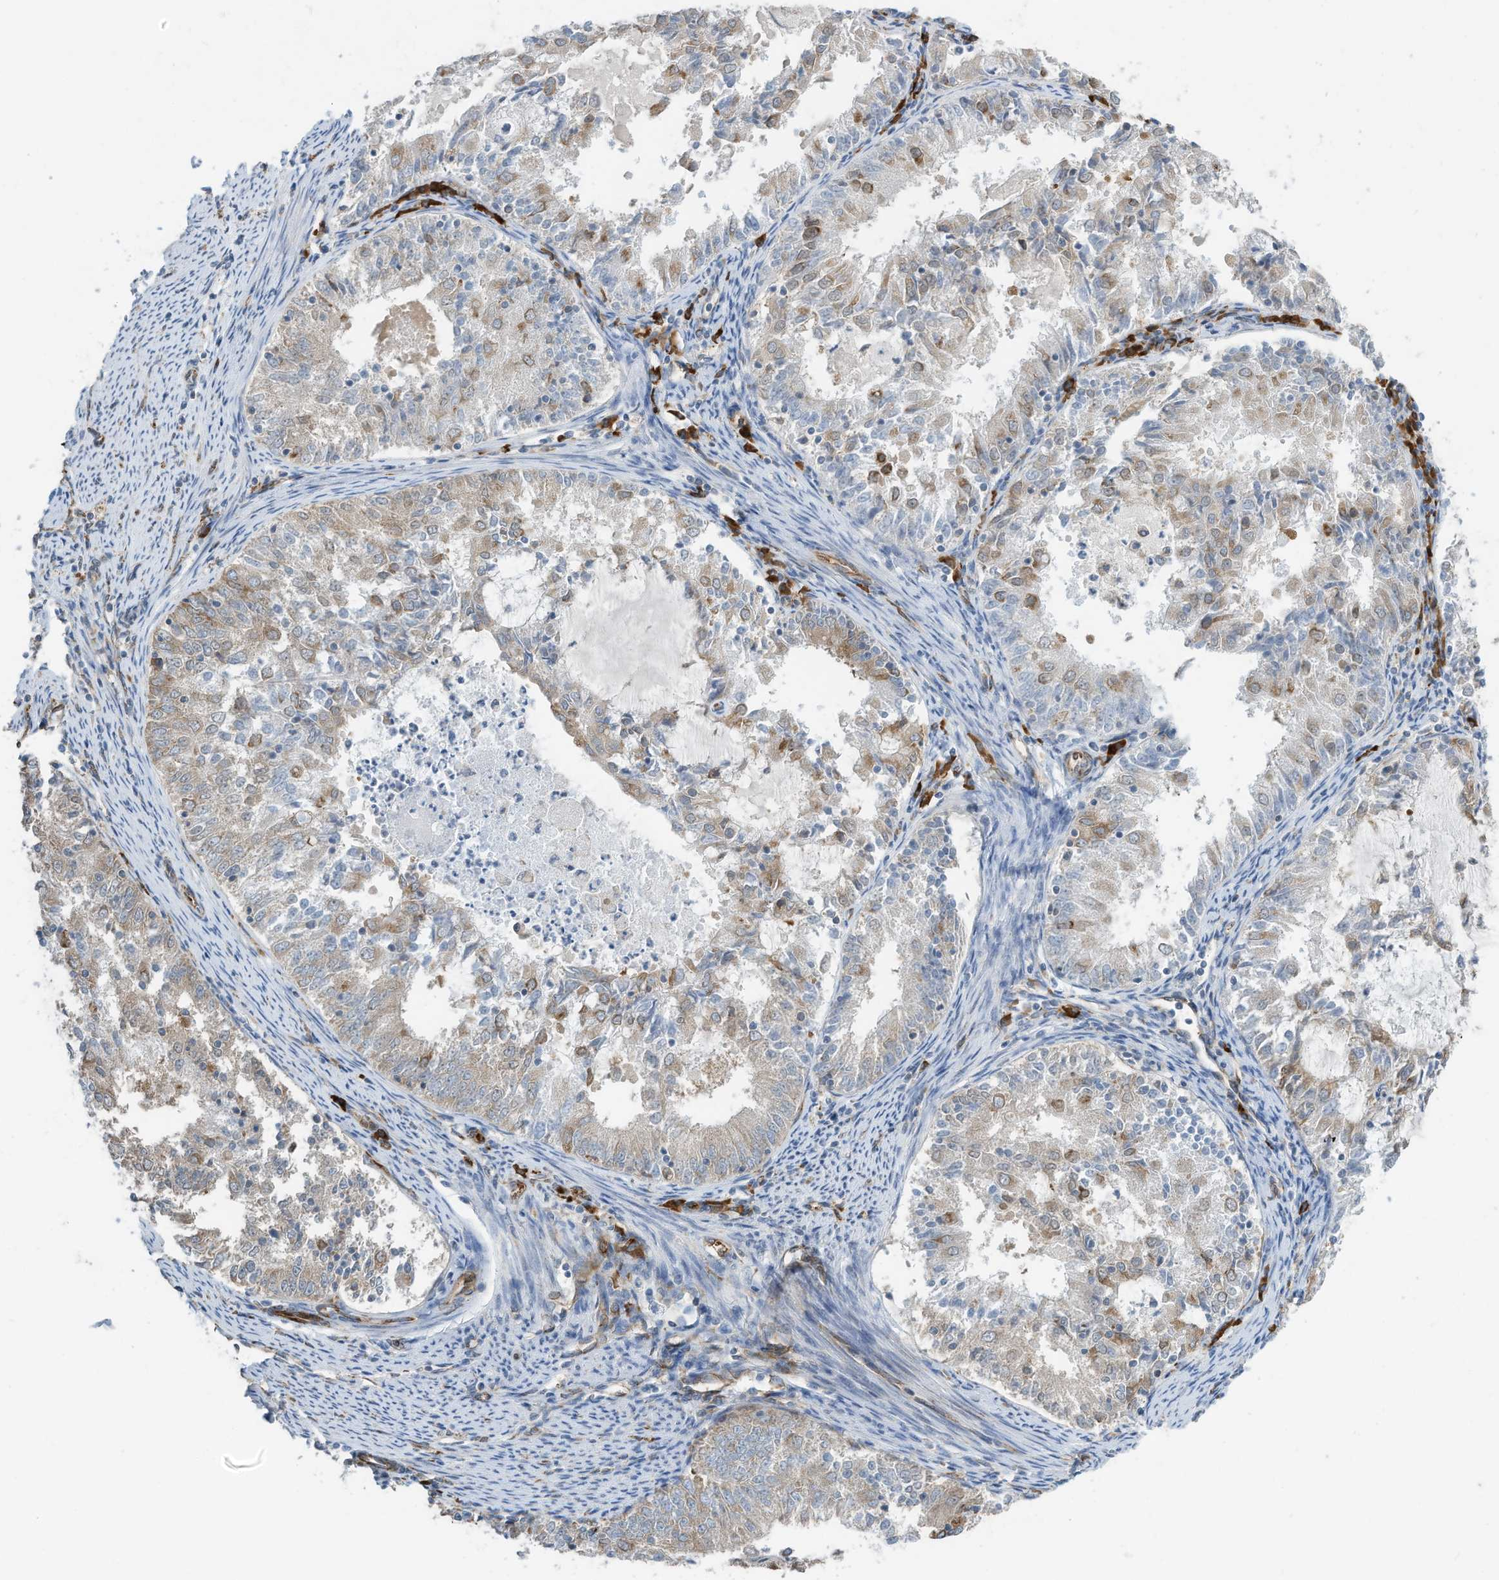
{"staining": {"intensity": "weak", "quantity": "<25%", "location": "cytoplasmic/membranous"}, "tissue": "endometrial cancer", "cell_type": "Tumor cells", "image_type": "cancer", "snomed": [{"axis": "morphology", "description": "Adenocarcinoma, NOS"}, {"axis": "topography", "description": "Endometrium"}], "caption": "A micrograph of human adenocarcinoma (endometrial) is negative for staining in tumor cells.", "gene": "ZBTB45", "patient": {"sex": "female", "age": 57}}